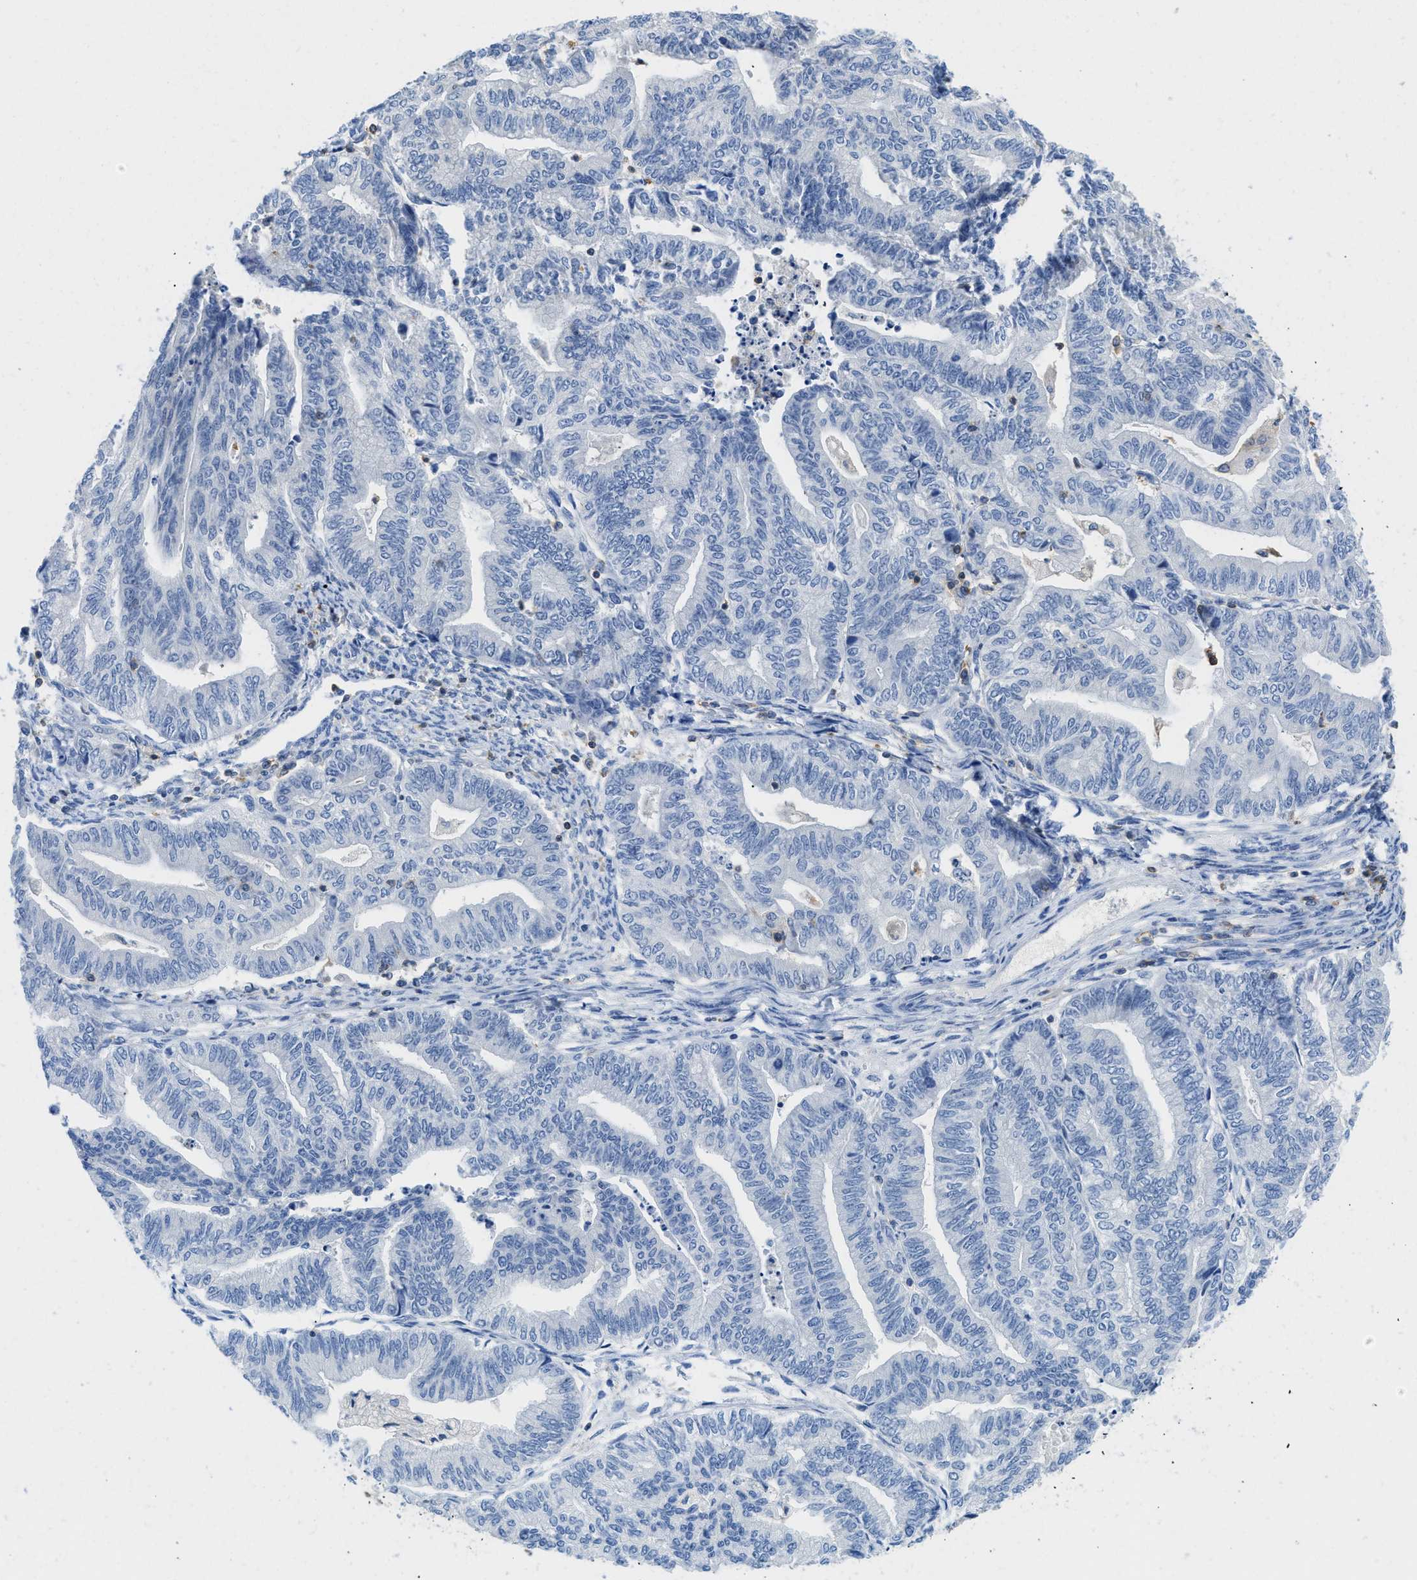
{"staining": {"intensity": "negative", "quantity": "none", "location": "none"}, "tissue": "endometrial cancer", "cell_type": "Tumor cells", "image_type": "cancer", "snomed": [{"axis": "morphology", "description": "Adenocarcinoma, NOS"}, {"axis": "topography", "description": "Endometrium"}], "caption": "This is an immunohistochemistry (IHC) photomicrograph of endometrial cancer. There is no staining in tumor cells.", "gene": "FAM151A", "patient": {"sex": "female", "age": 79}}